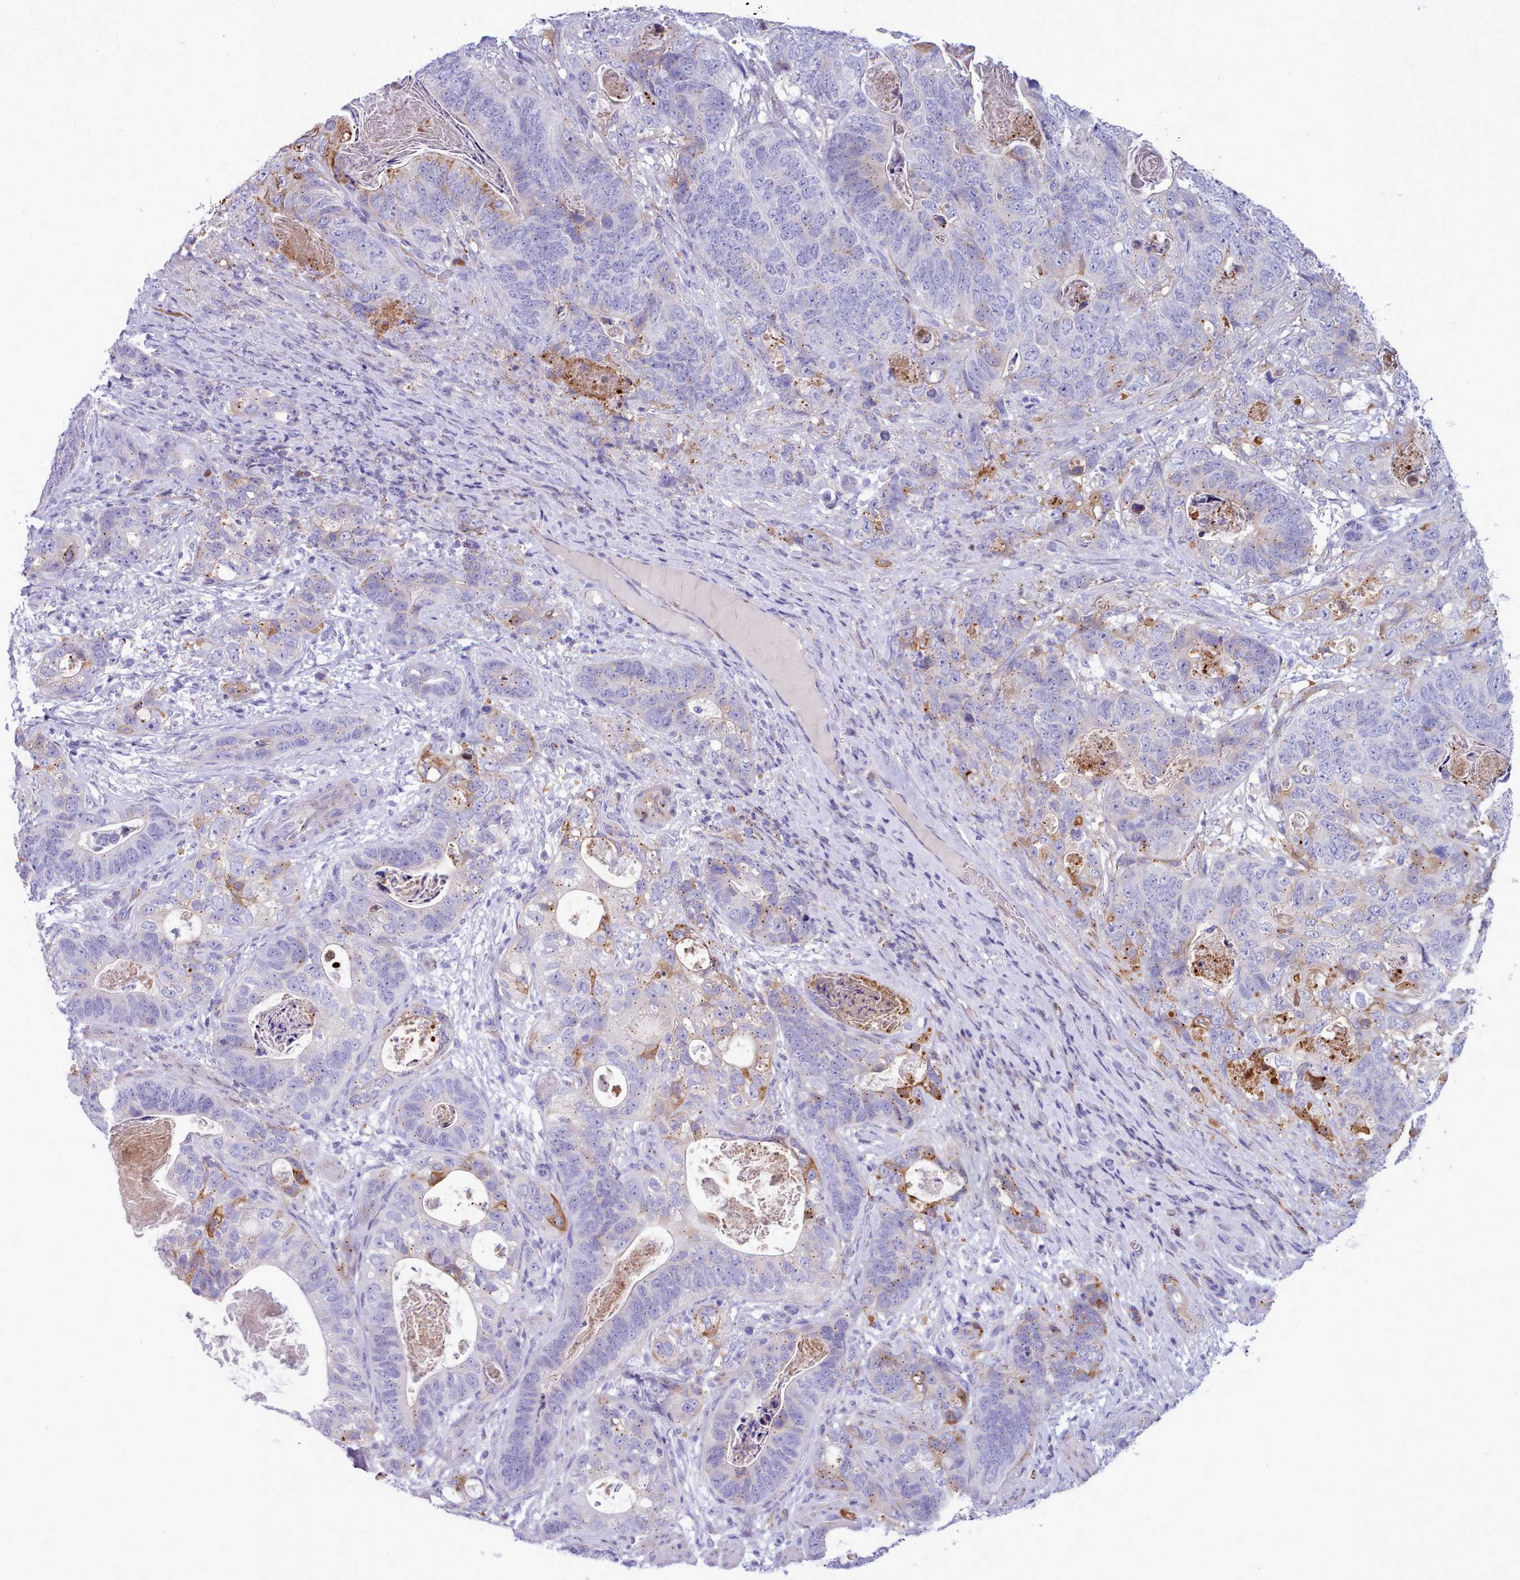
{"staining": {"intensity": "moderate", "quantity": "<25%", "location": "cytoplasmic/membranous"}, "tissue": "stomach cancer", "cell_type": "Tumor cells", "image_type": "cancer", "snomed": [{"axis": "morphology", "description": "Normal tissue, NOS"}, {"axis": "morphology", "description": "Adenocarcinoma, NOS"}, {"axis": "topography", "description": "Stomach"}], "caption": "Immunohistochemical staining of human adenocarcinoma (stomach) demonstrates moderate cytoplasmic/membranous protein expression in about <25% of tumor cells. The staining was performed using DAB, with brown indicating positive protein expression. Nuclei are stained blue with hematoxylin.", "gene": "NKX1-2", "patient": {"sex": "female", "age": 89}}